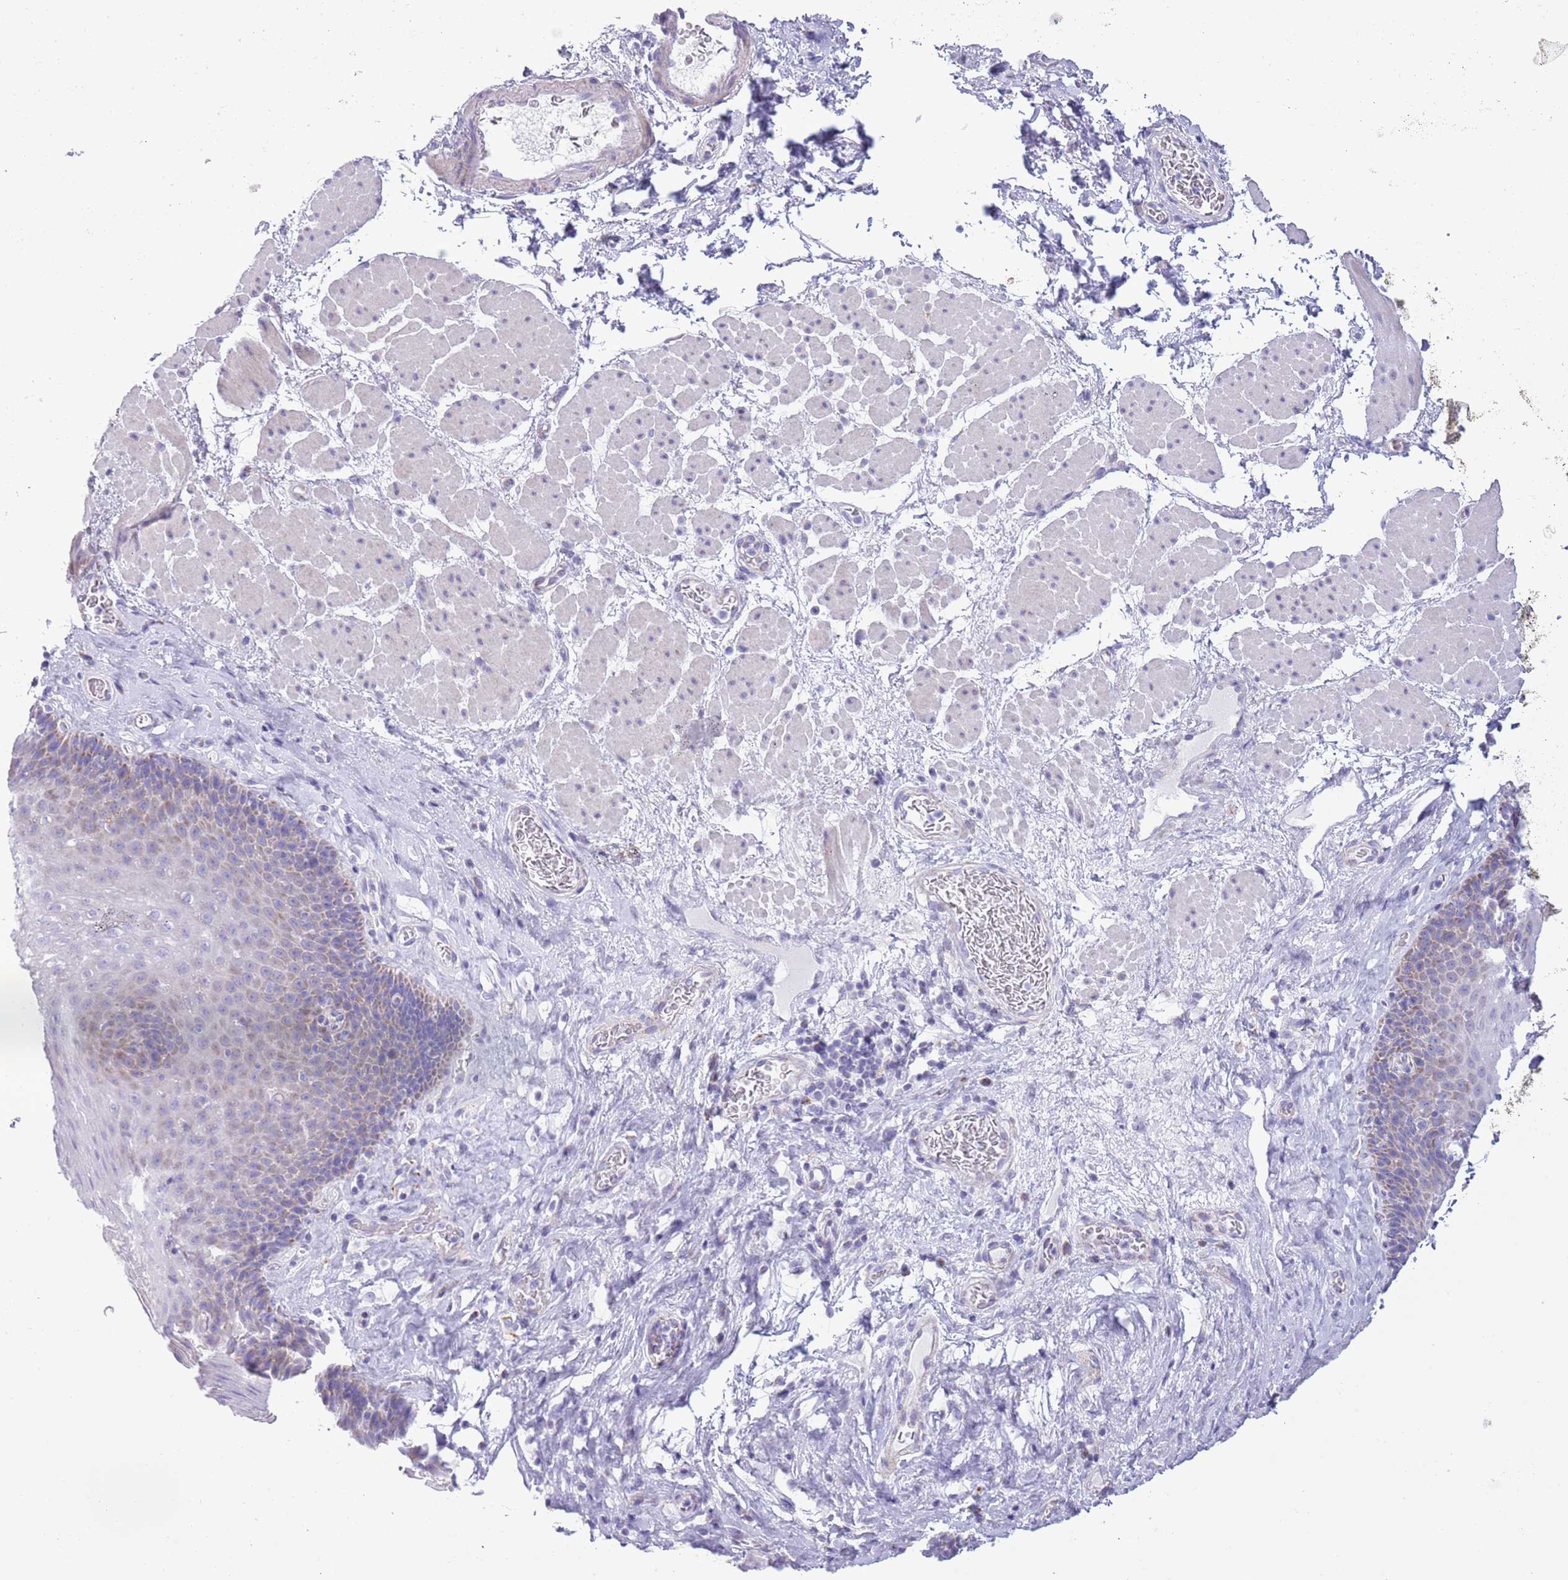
{"staining": {"intensity": "weak", "quantity": "<25%", "location": "cytoplasmic/membranous"}, "tissue": "esophagus", "cell_type": "Squamous epithelial cells", "image_type": "normal", "snomed": [{"axis": "morphology", "description": "Normal tissue, NOS"}, {"axis": "topography", "description": "Esophagus"}], "caption": "The micrograph reveals no significant staining in squamous epithelial cells of esophagus.", "gene": "MOCOS", "patient": {"sex": "female", "age": 66}}